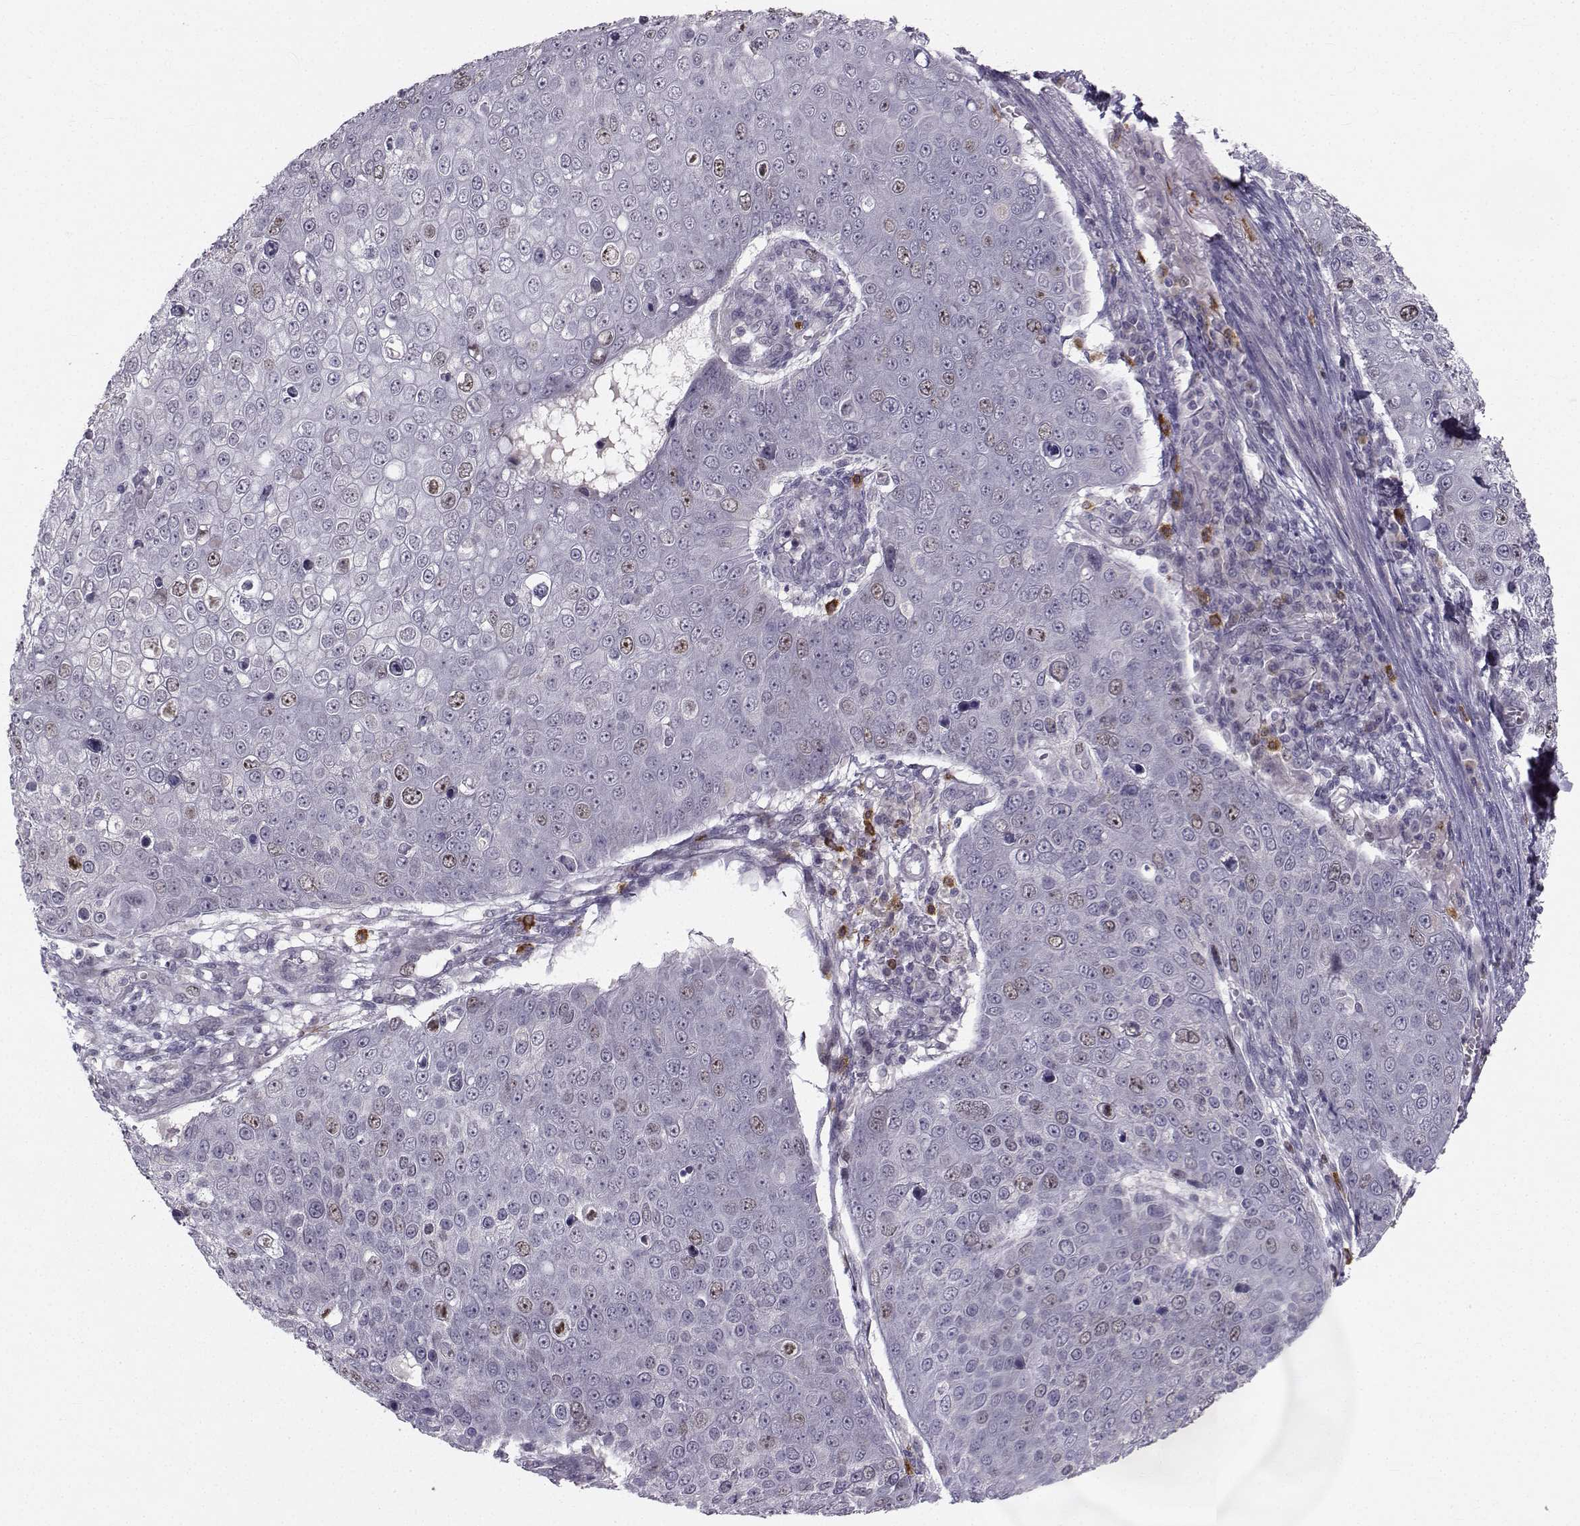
{"staining": {"intensity": "weak", "quantity": "<25%", "location": "nuclear"}, "tissue": "skin cancer", "cell_type": "Tumor cells", "image_type": "cancer", "snomed": [{"axis": "morphology", "description": "Squamous cell carcinoma, NOS"}, {"axis": "topography", "description": "Skin"}], "caption": "High magnification brightfield microscopy of skin squamous cell carcinoma stained with DAB (brown) and counterstained with hematoxylin (blue): tumor cells show no significant positivity.", "gene": "LRP8", "patient": {"sex": "male", "age": 71}}